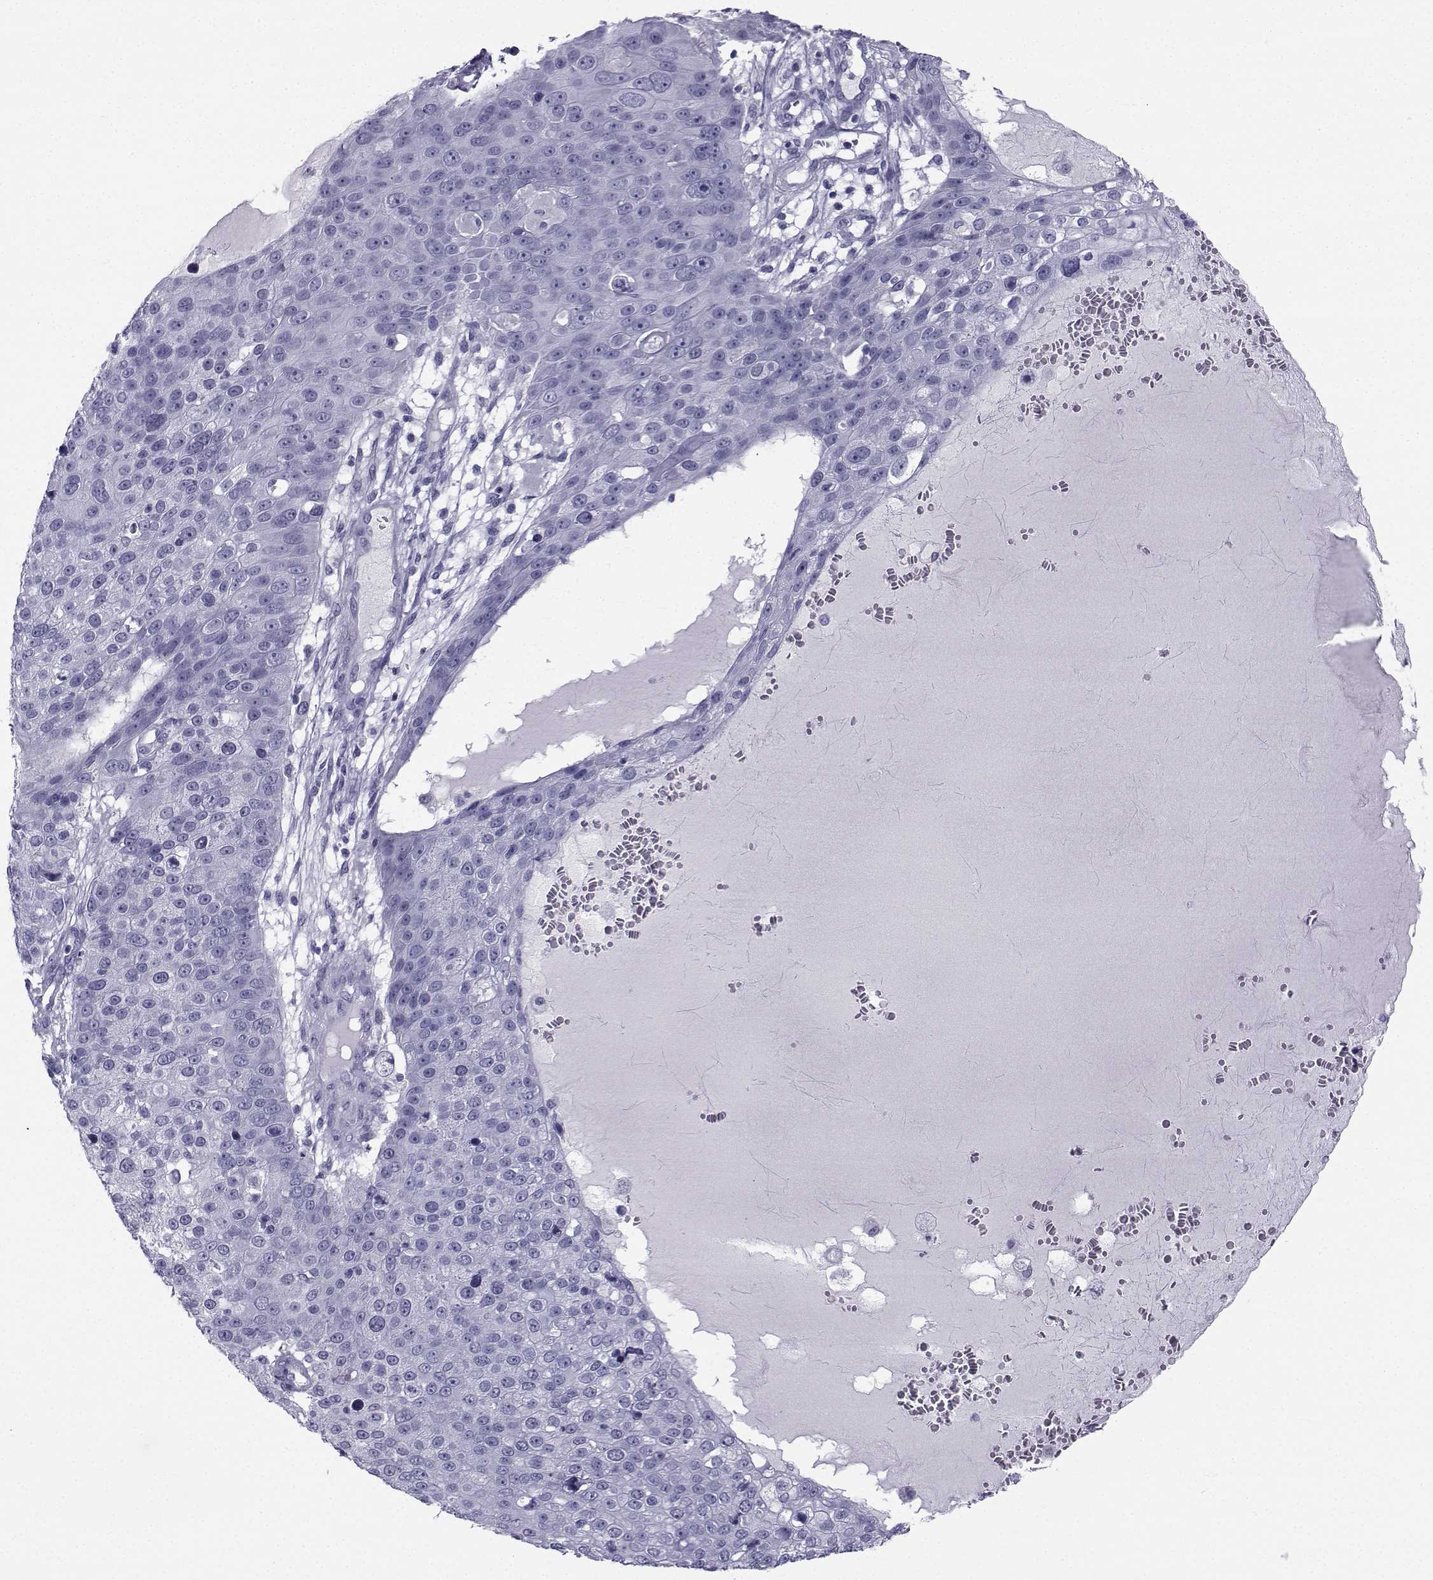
{"staining": {"intensity": "negative", "quantity": "none", "location": "none"}, "tissue": "skin cancer", "cell_type": "Tumor cells", "image_type": "cancer", "snomed": [{"axis": "morphology", "description": "Squamous cell carcinoma, NOS"}, {"axis": "topography", "description": "Skin"}], "caption": "There is no significant positivity in tumor cells of squamous cell carcinoma (skin).", "gene": "SPANXD", "patient": {"sex": "male", "age": 71}}